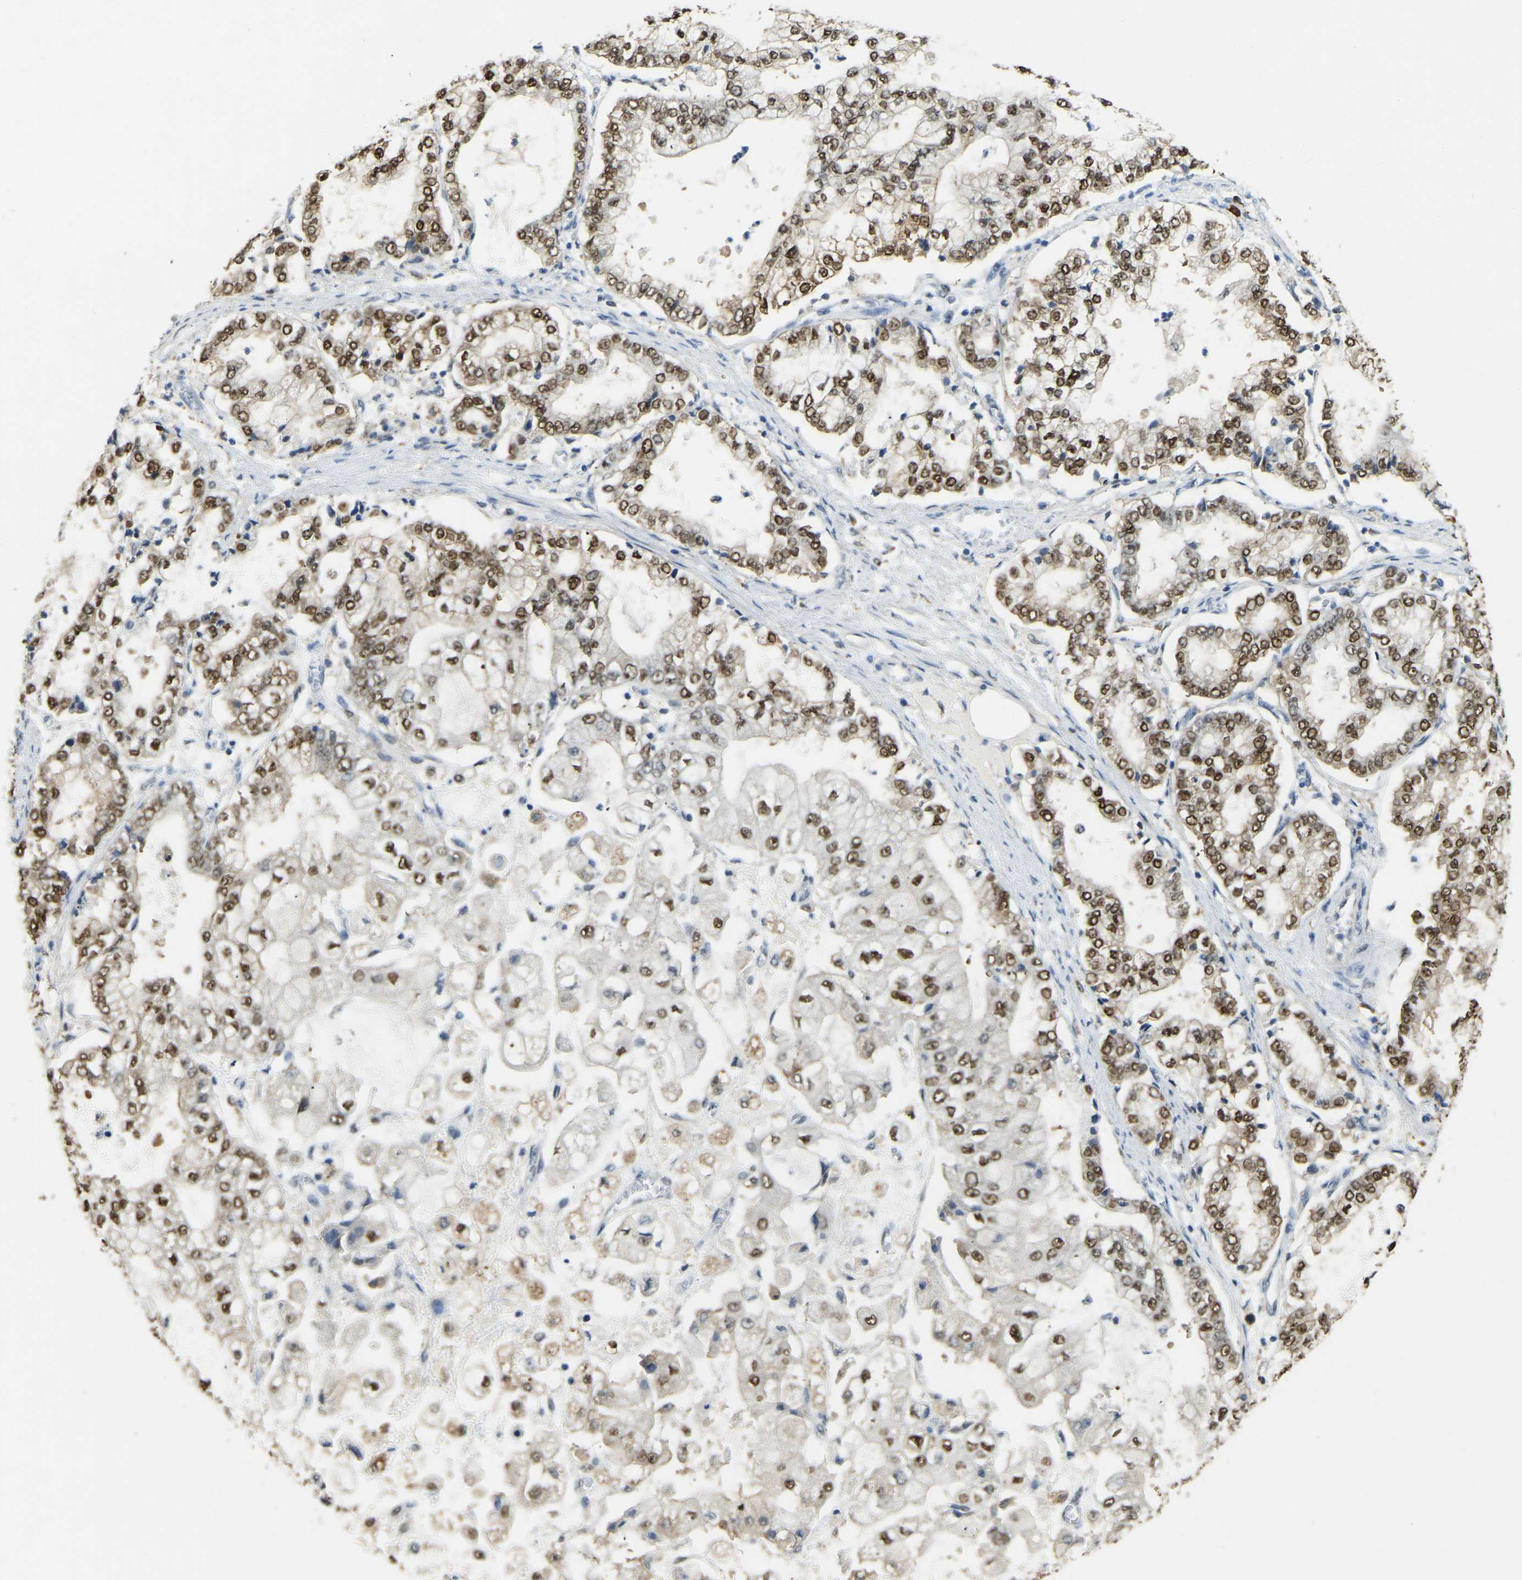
{"staining": {"intensity": "strong", "quantity": ">75%", "location": "cytoplasmic/membranous,nuclear"}, "tissue": "stomach cancer", "cell_type": "Tumor cells", "image_type": "cancer", "snomed": [{"axis": "morphology", "description": "Adenocarcinoma, NOS"}, {"axis": "topography", "description": "Stomach"}], "caption": "IHC (DAB) staining of stomach cancer (adenocarcinoma) displays strong cytoplasmic/membranous and nuclear protein expression in about >75% of tumor cells.", "gene": "NANS", "patient": {"sex": "male", "age": 76}}